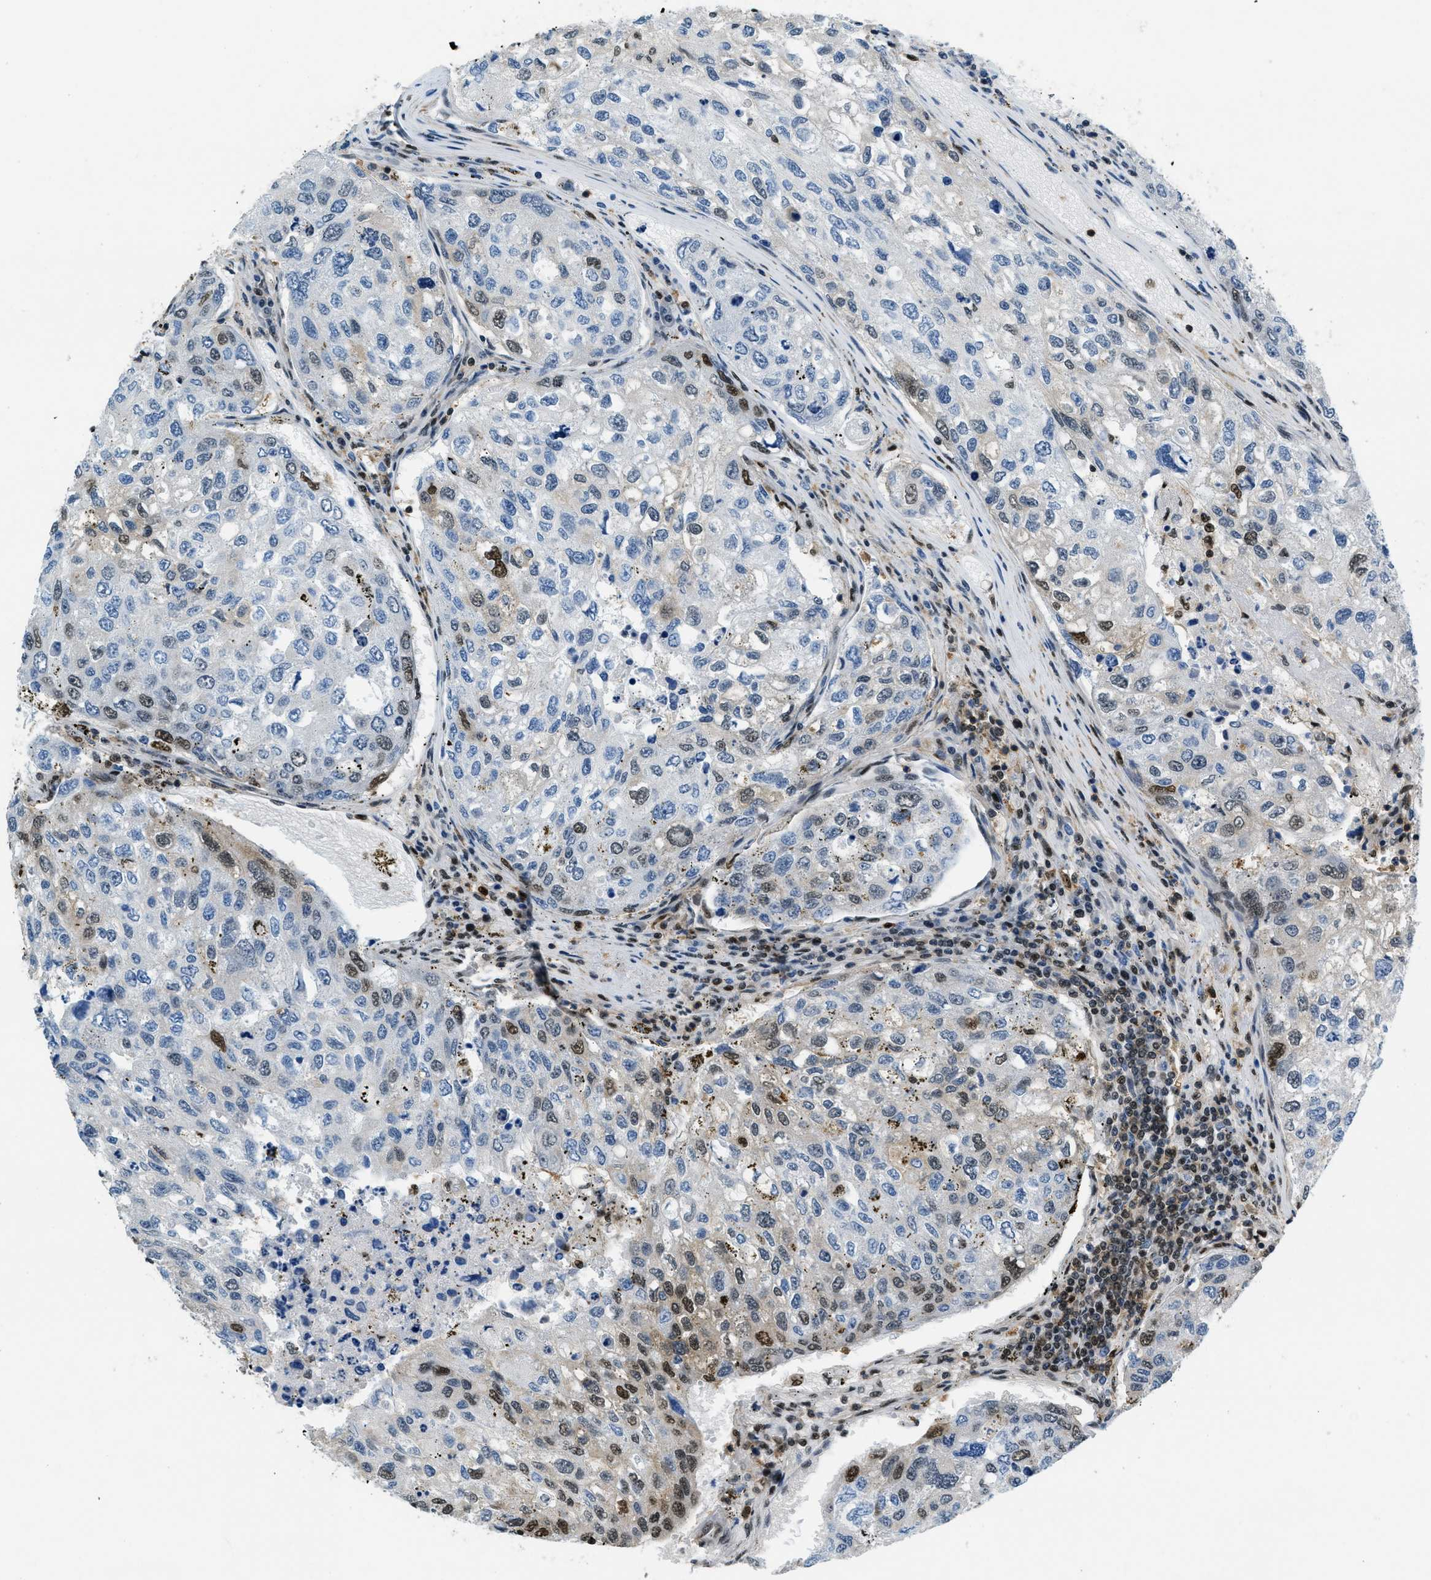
{"staining": {"intensity": "moderate", "quantity": "<25%", "location": "nuclear"}, "tissue": "urothelial cancer", "cell_type": "Tumor cells", "image_type": "cancer", "snomed": [{"axis": "morphology", "description": "Urothelial carcinoma, High grade"}, {"axis": "topography", "description": "Lymph node"}, {"axis": "topography", "description": "Urinary bladder"}], "caption": "Urothelial carcinoma (high-grade) stained with immunohistochemistry (IHC) exhibits moderate nuclear positivity in about <25% of tumor cells.", "gene": "OGFR", "patient": {"sex": "male", "age": 51}}